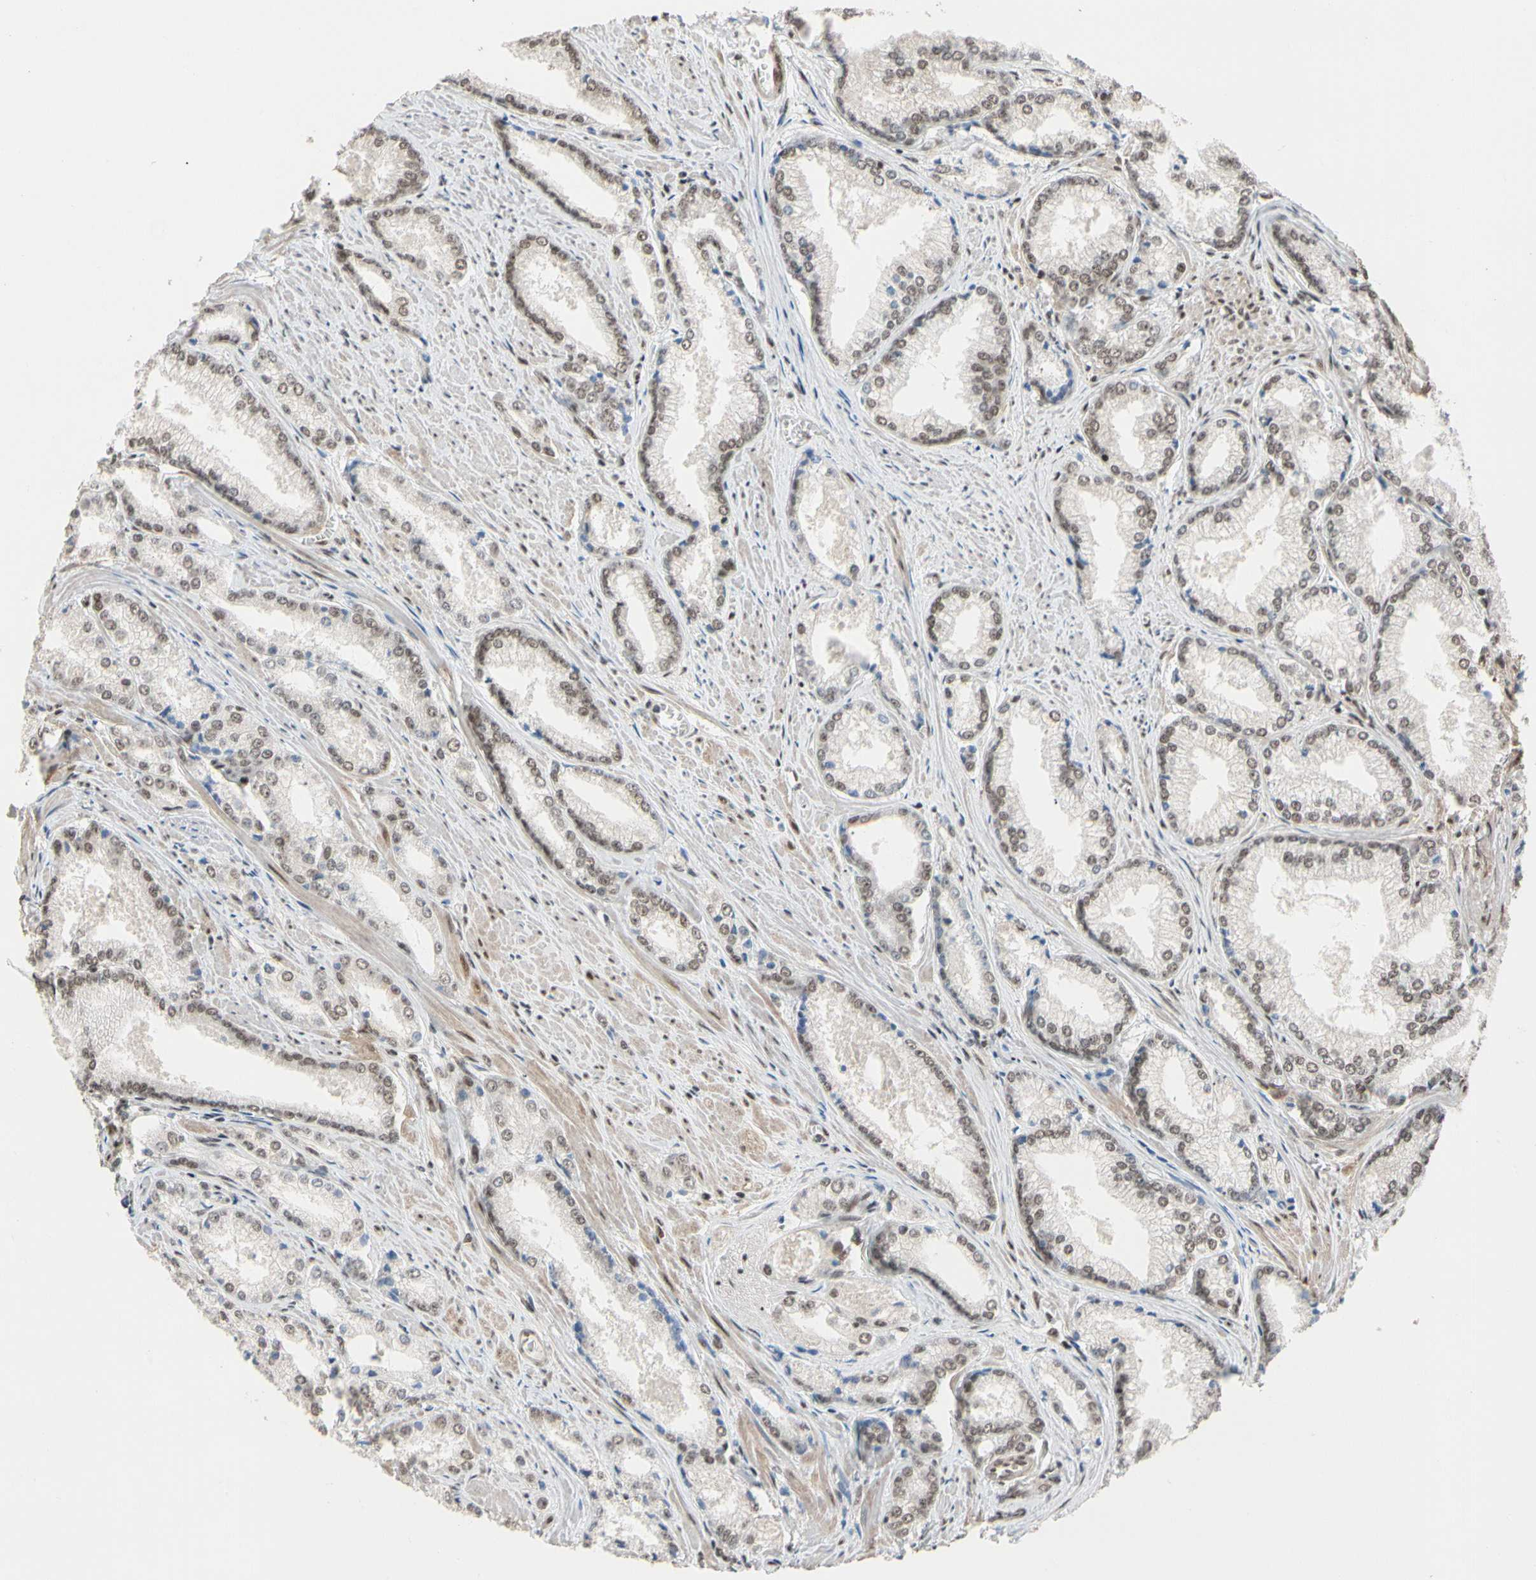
{"staining": {"intensity": "weak", "quantity": ">75%", "location": "nuclear"}, "tissue": "prostate cancer", "cell_type": "Tumor cells", "image_type": "cancer", "snomed": [{"axis": "morphology", "description": "Adenocarcinoma, Low grade"}, {"axis": "topography", "description": "Prostate"}], "caption": "Prostate cancer was stained to show a protein in brown. There is low levels of weak nuclear expression in approximately >75% of tumor cells. (DAB IHC with brightfield microscopy, high magnification).", "gene": "TAF4", "patient": {"sex": "male", "age": 64}}